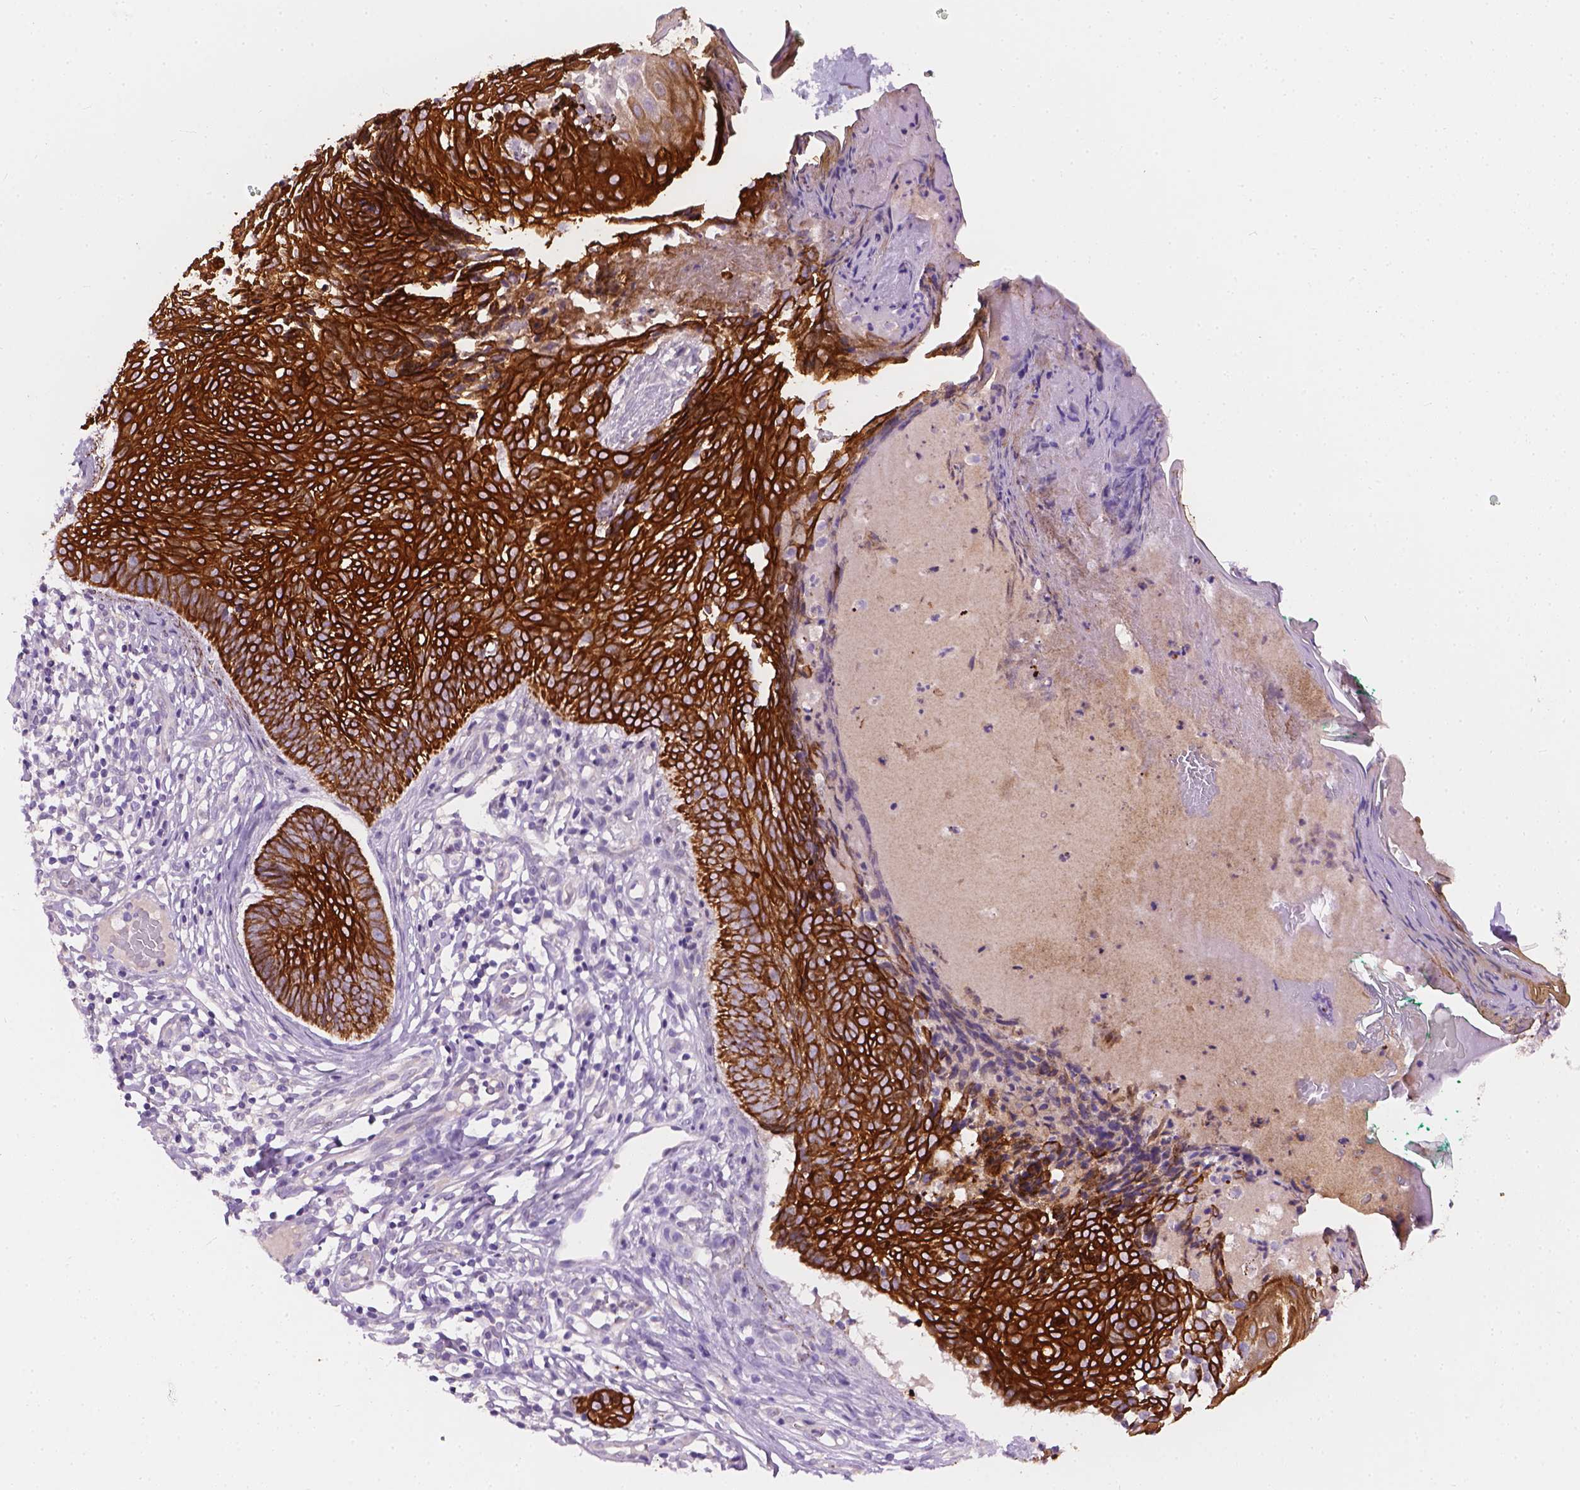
{"staining": {"intensity": "strong", "quantity": ">75%", "location": "cytoplasmic/membranous"}, "tissue": "skin cancer", "cell_type": "Tumor cells", "image_type": "cancer", "snomed": [{"axis": "morphology", "description": "Basal cell carcinoma"}, {"axis": "topography", "description": "Skin"}], "caption": "Immunohistochemical staining of human skin cancer shows high levels of strong cytoplasmic/membranous expression in approximately >75% of tumor cells. (brown staining indicates protein expression, while blue staining denotes nuclei).", "gene": "KRT17", "patient": {"sex": "male", "age": 85}}